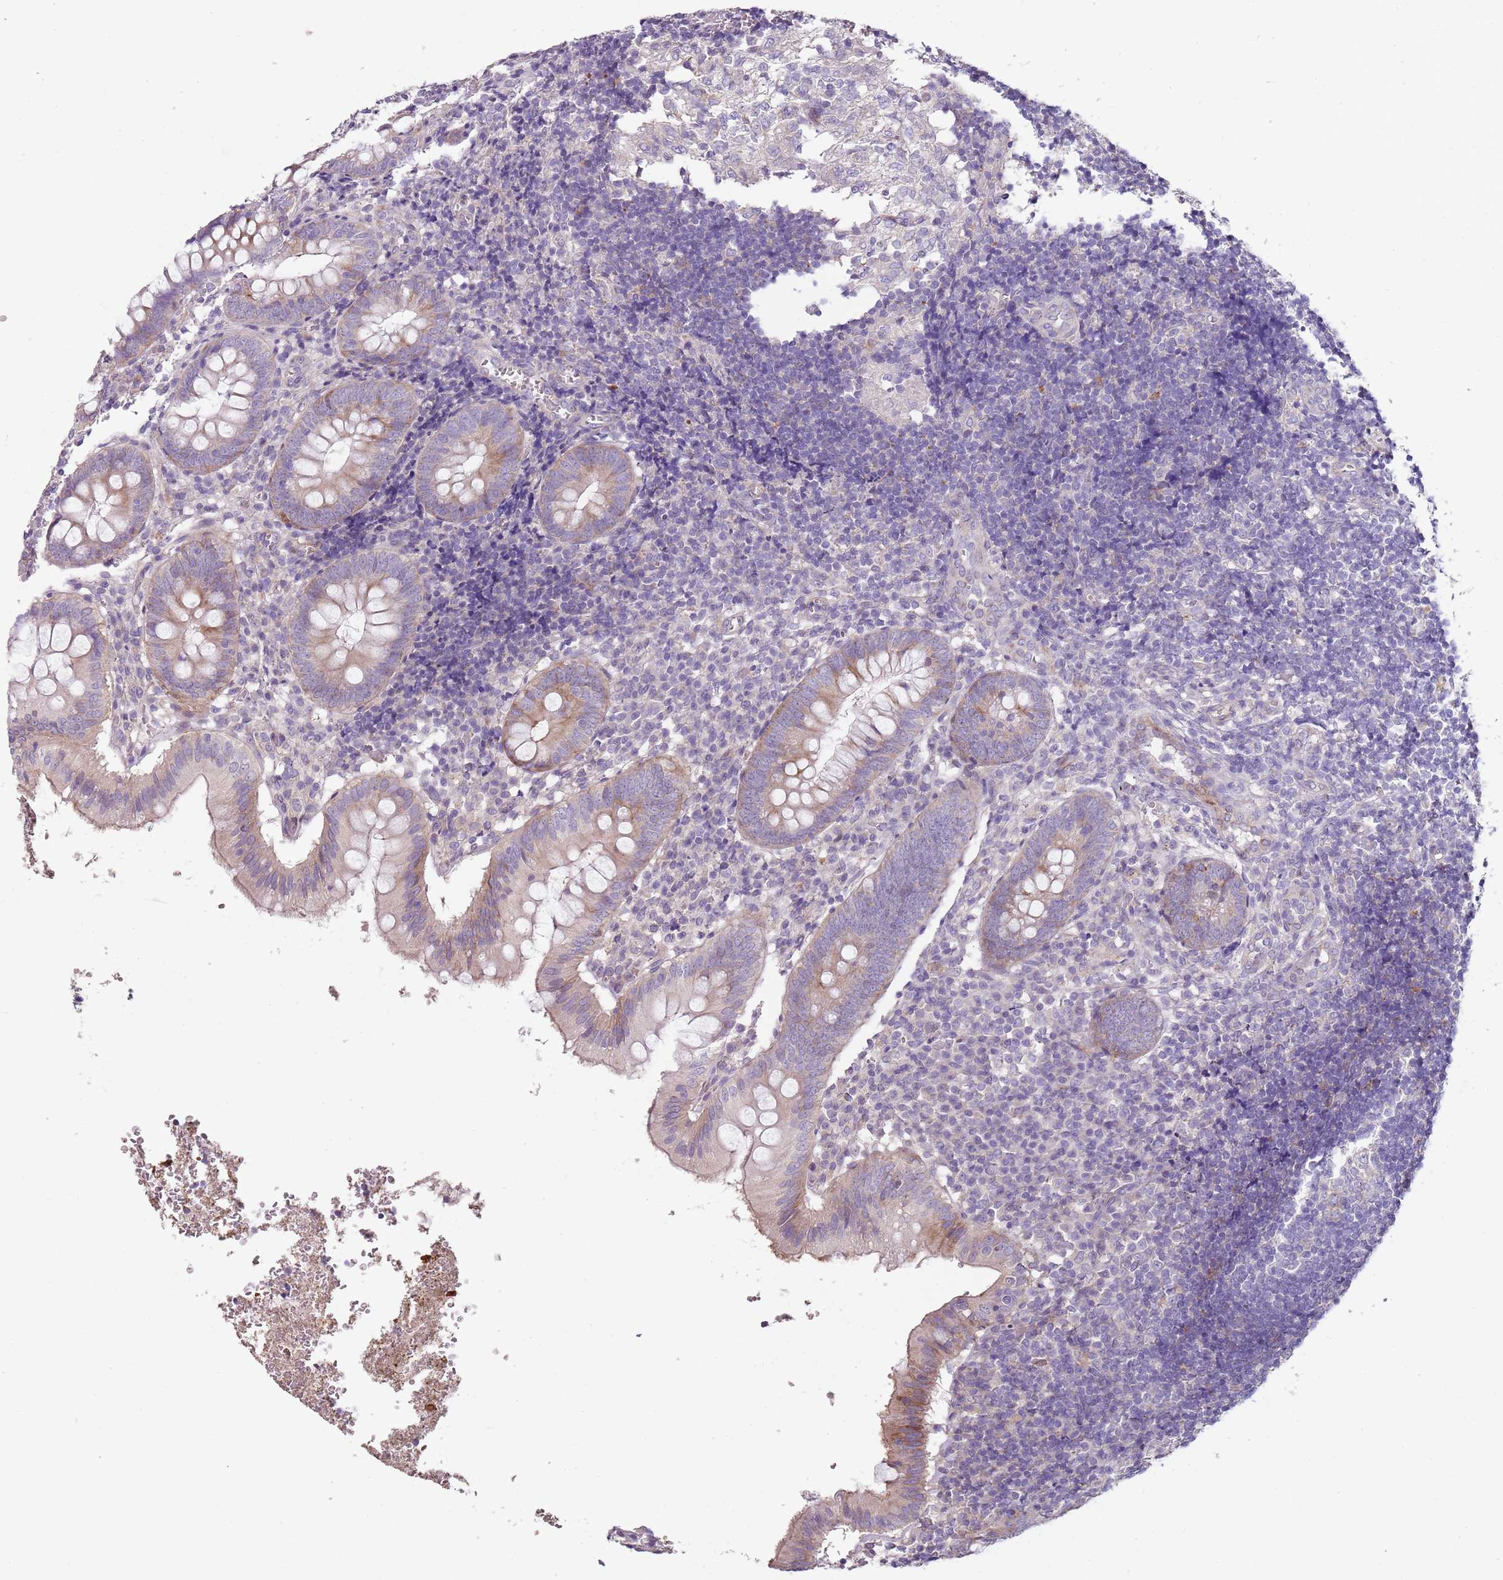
{"staining": {"intensity": "weak", "quantity": "25%-75%", "location": "cytoplasmic/membranous"}, "tissue": "appendix", "cell_type": "Glandular cells", "image_type": "normal", "snomed": [{"axis": "morphology", "description": "Normal tissue, NOS"}, {"axis": "topography", "description": "Appendix"}], "caption": "This is a micrograph of IHC staining of unremarkable appendix, which shows weak expression in the cytoplasmic/membranous of glandular cells.", "gene": "ZNF583", "patient": {"sex": "male", "age": 8}}